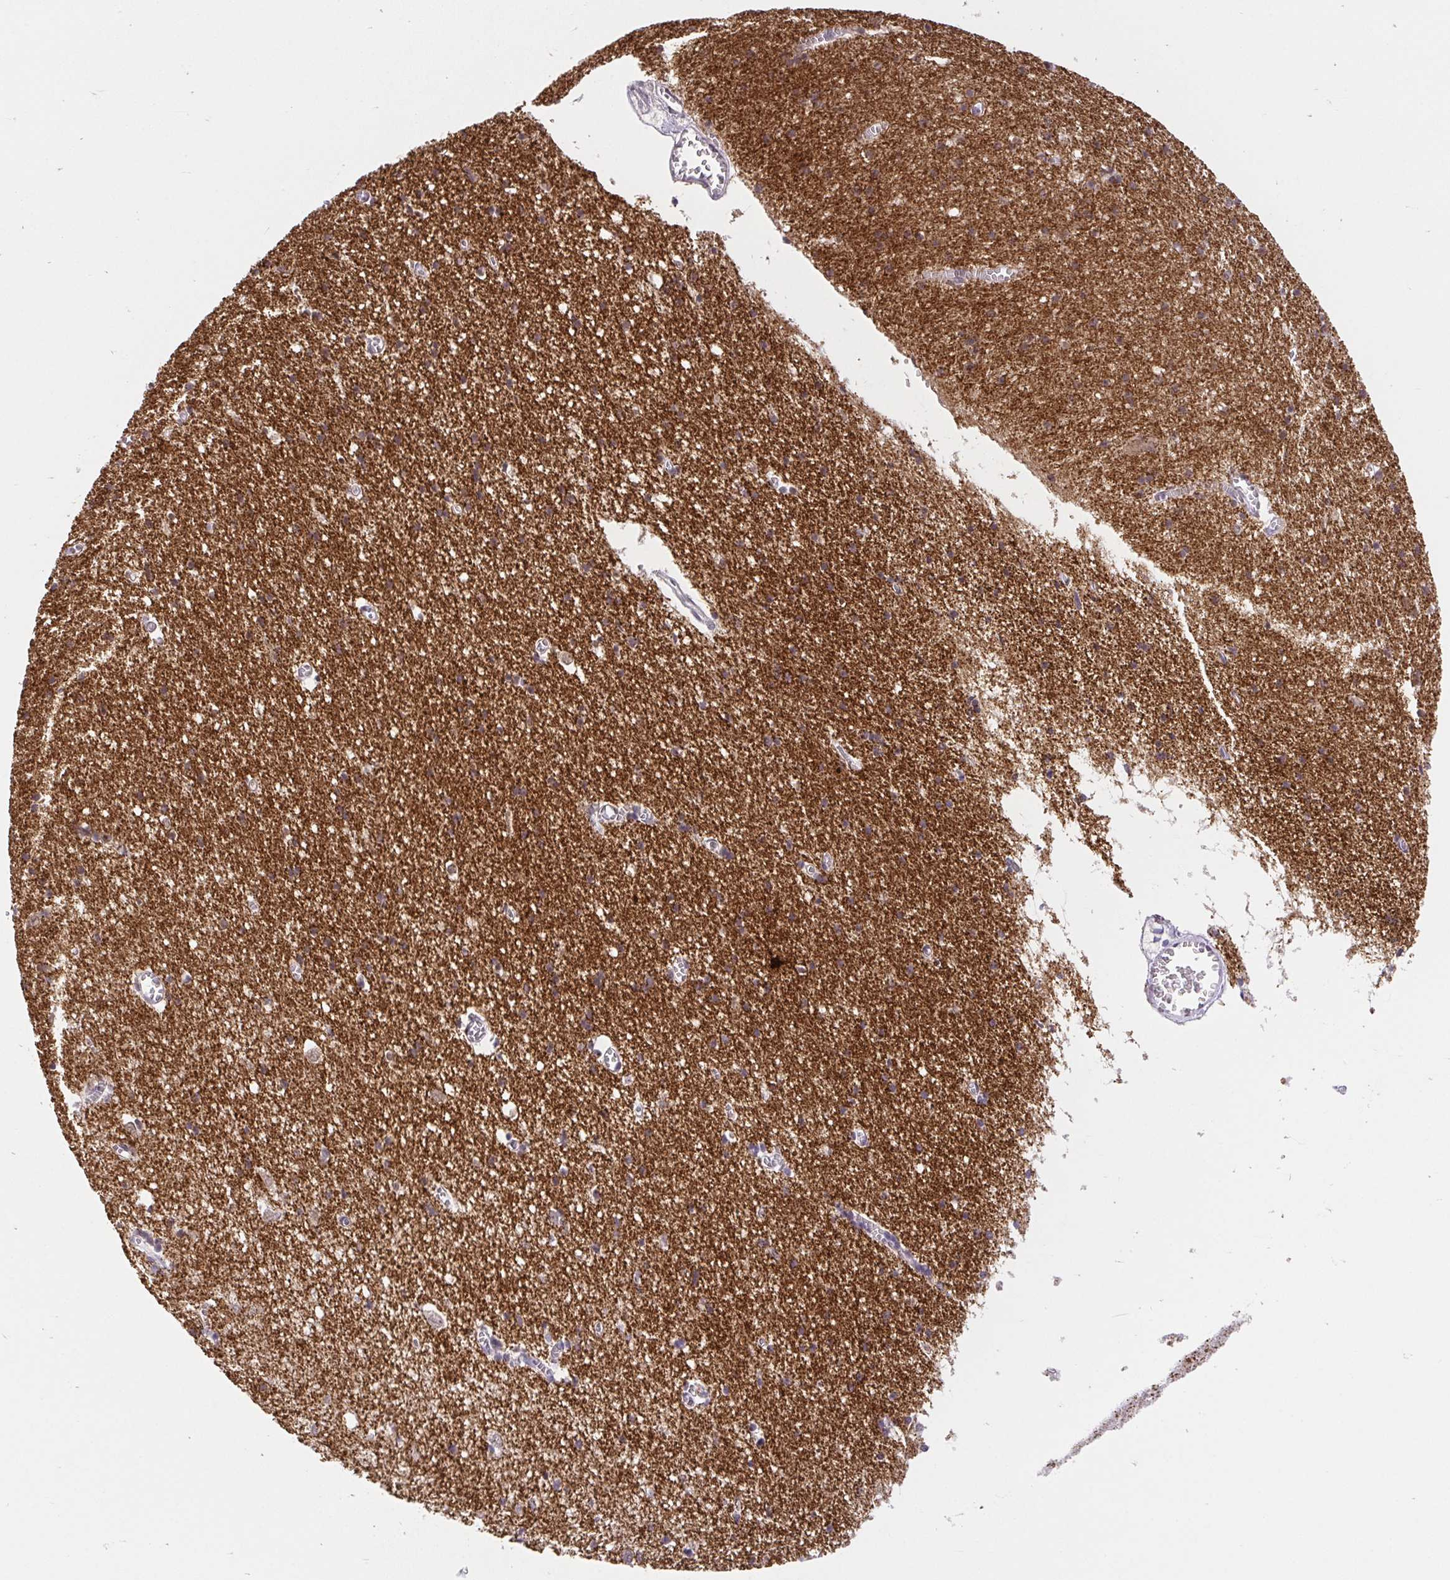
{"staining": {"intensity": "negative", "quantity": "none", "location": "none"}, "tissue": "cerebral cortex", "cell_type": "Endothelial cells", "image_type": "normal", "snomed": [{"axis": "morphology", "description": "Normal tissue, NOS"}, {"axis": "topography", "description": "Cerebral cortex"}], "caption": "Cerebral cortex stained for a protein using immunohistochemistry (IHC) shows no expression endothelial cells.", "gene": "BCAS1", "patient": {"sex": "male", "age": 70}}